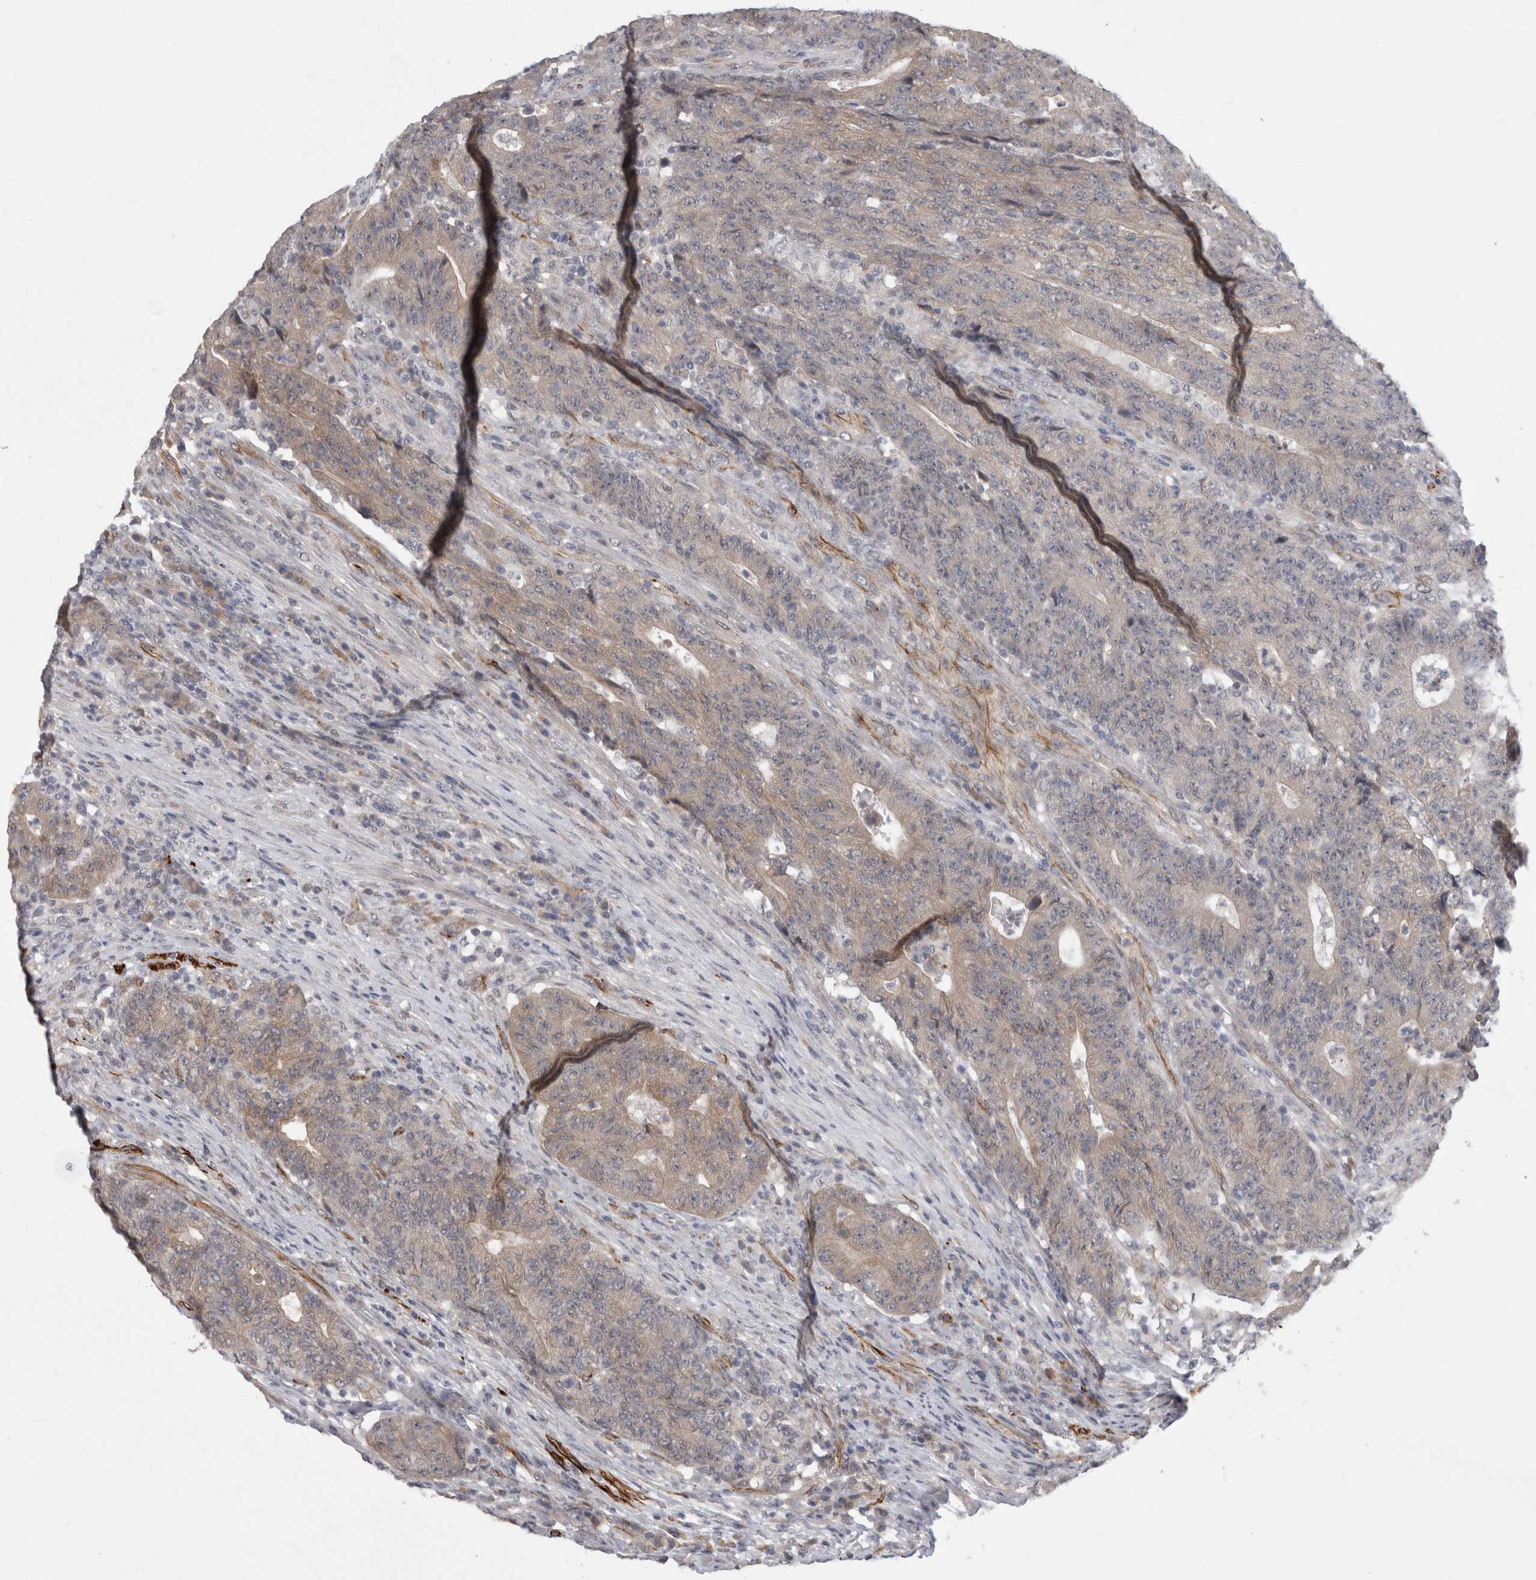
{"staining": {"intensity": "weak", "quantity": "25%-75%", "location": "cytoplasmic/membranous"}, "tissue": "colorectal cancer", "cell_type": "Tumor cells", "image_type": "cancer", "snomed": [{"axis": "morphology", "description": "Normal tissue, NOS"}, {"axis": "morphology", "description": "Adenocarcinoma, NOS"}, {"axis": "topography", "description": "Colon"}], "caption": "Brown immunohistochemical staining in human colorectal cancer exhibits weak cytoplasmic/membranous staining in about 25%-75% of tumor cells.", "gene": "FAM83H", "patient": {"sex": "female", "age": 75}}